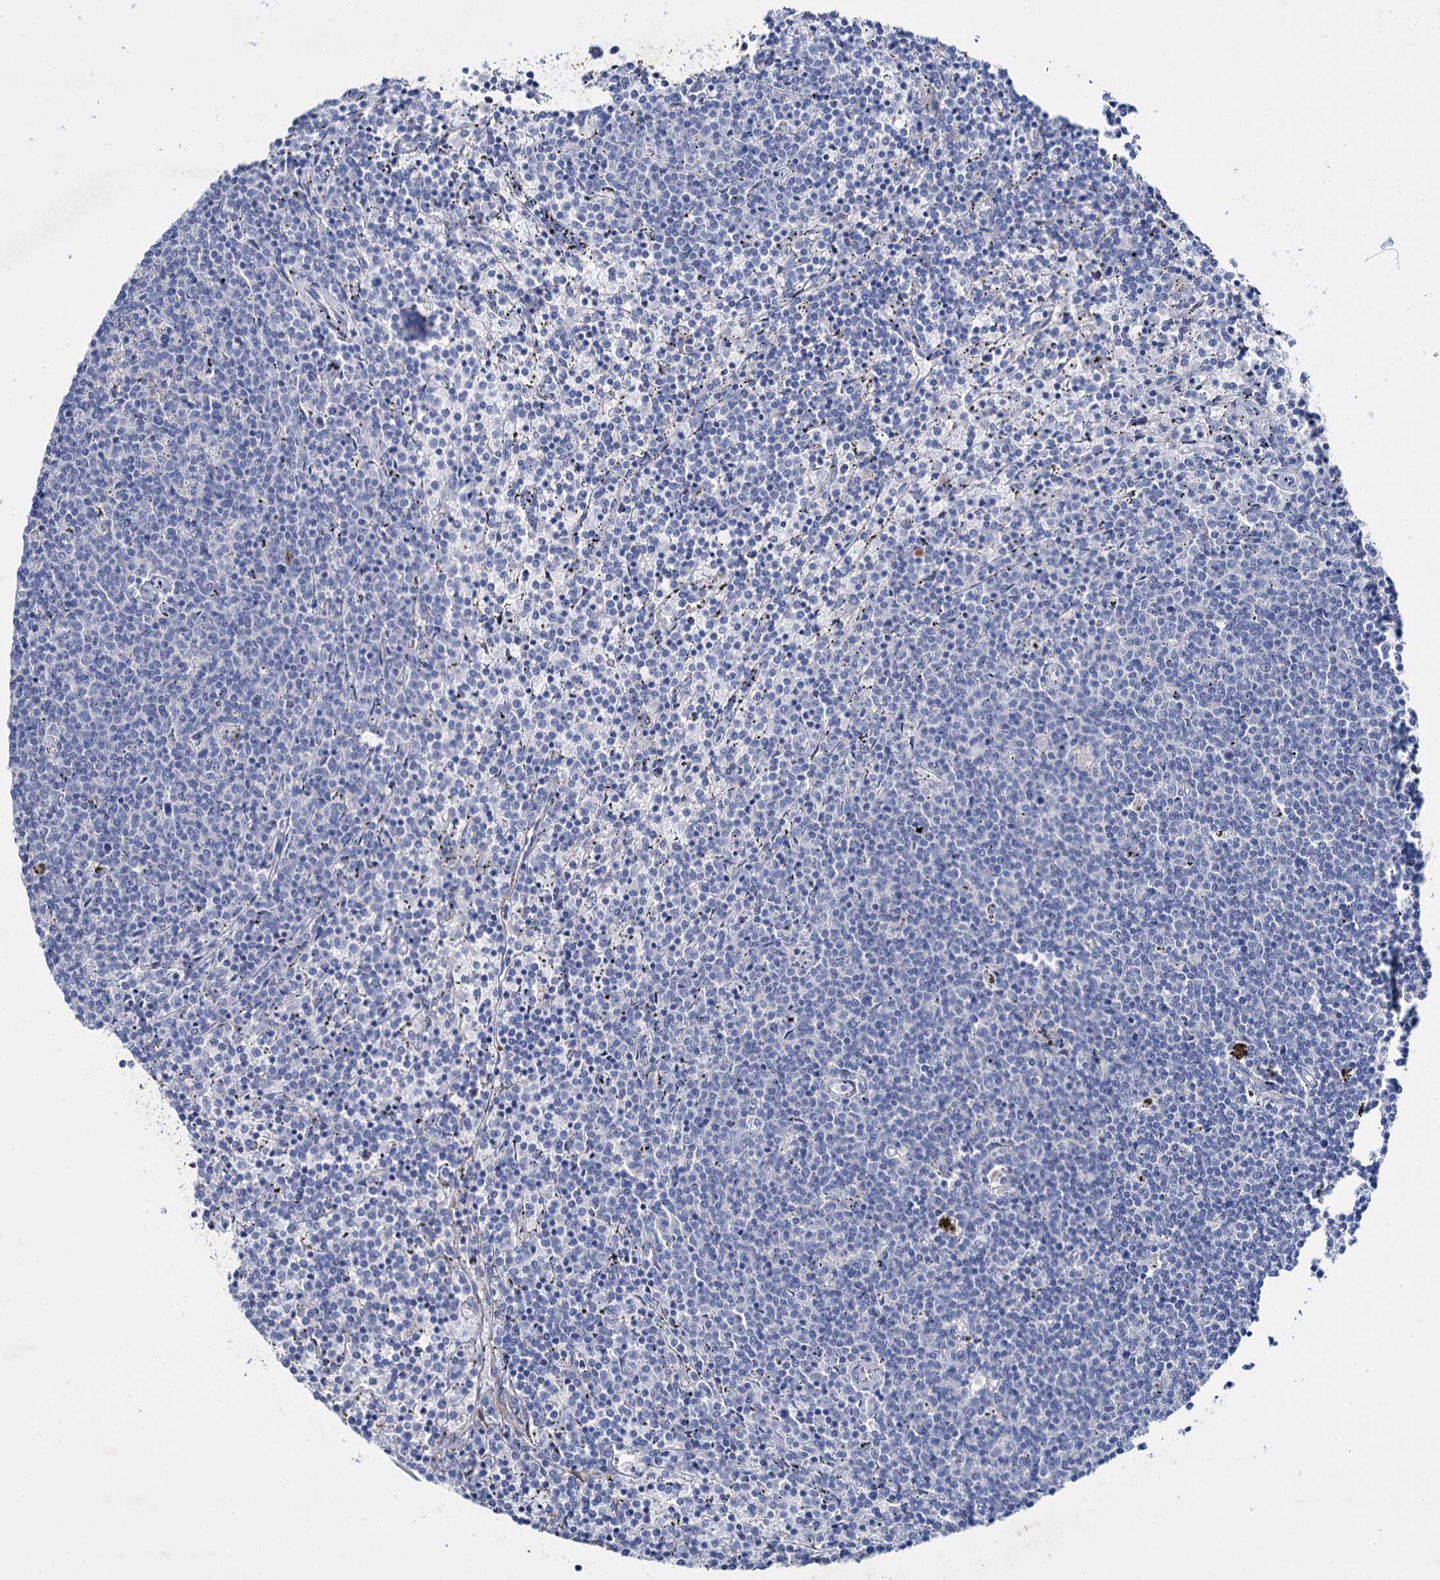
{"staining": {"intensity": "negative", "quantity": "none", "location": "none"}, "tissue": "lymphoma", "cell_type": "Tumor cells", "image_type": "cancer", "snomed": [{"axis": "morphology", "description": "Malignant lymphoma, non-Hodgkin's type, Low grade"}, {"axis": "topography", "description": "Spleen"}], "caption": "The IHC image has no significant positivity in tumor cells of low-grade malignant lymphoma, non-Hodgkin's type tissue.", "gene": "LYZL4", "patient": {"sex": "female", "age": 50}}